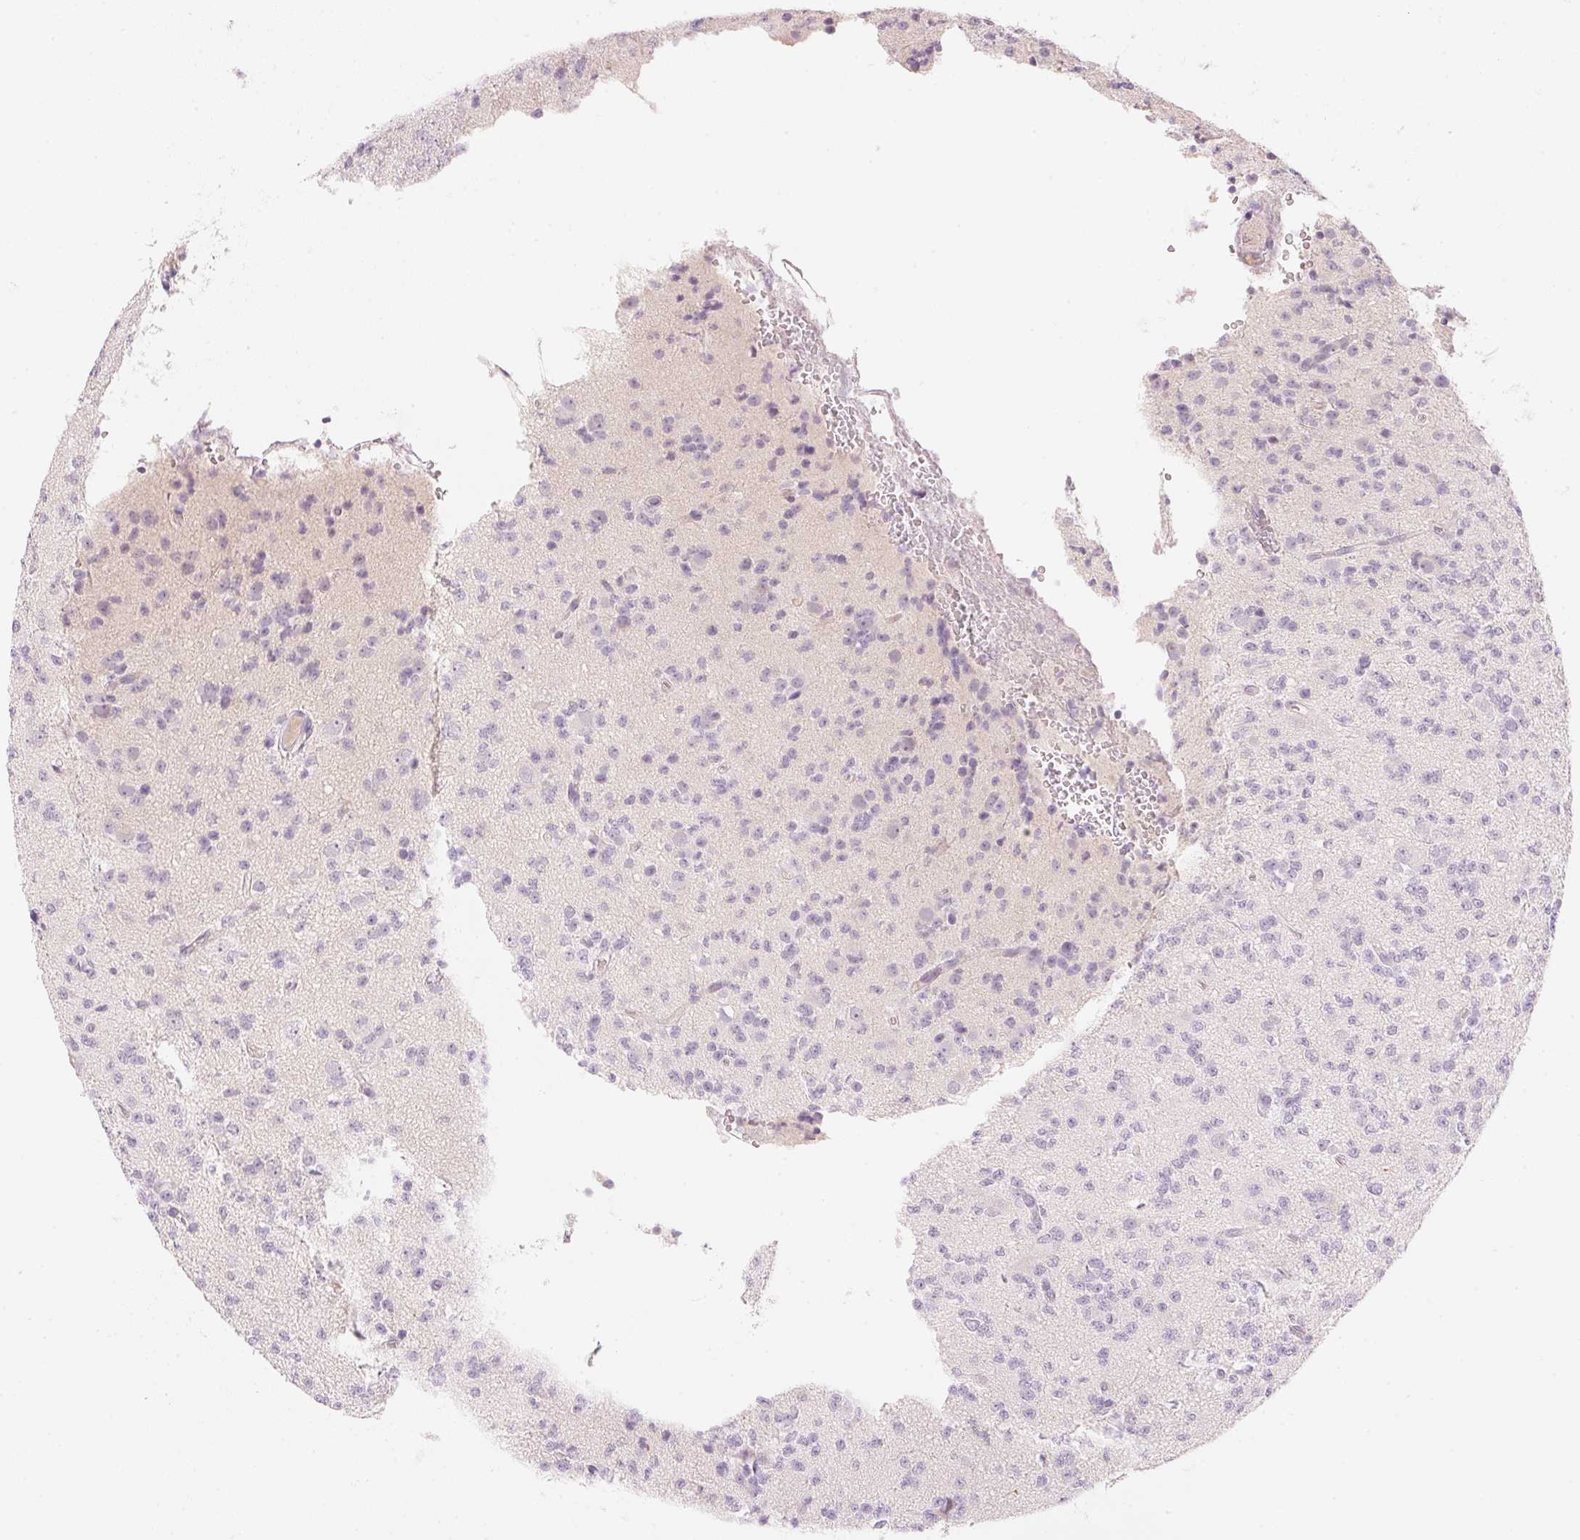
{"staining": {"intensity": "negative", "quantity": "none", "location": "none"}, "tissue": "glioma", "cell_type": "Tumor cells", "image_type": "cancer", "snomed": [{"axis": "morphology", "description": "Glioma, malignant, High grade"}, {"axis": "topography", "description": "Brain"}], "caption": "Immunohistochemical staining of human glioma reveals no significant staining in tumor cells. The staining was performed using DAB to visualize the protein expression in brown, while the nuclei were stained in blue with hematoxylin (Magnification: 20x).", "gene": "RMDN2", "patient": {"sex": "male", "age": 36}}